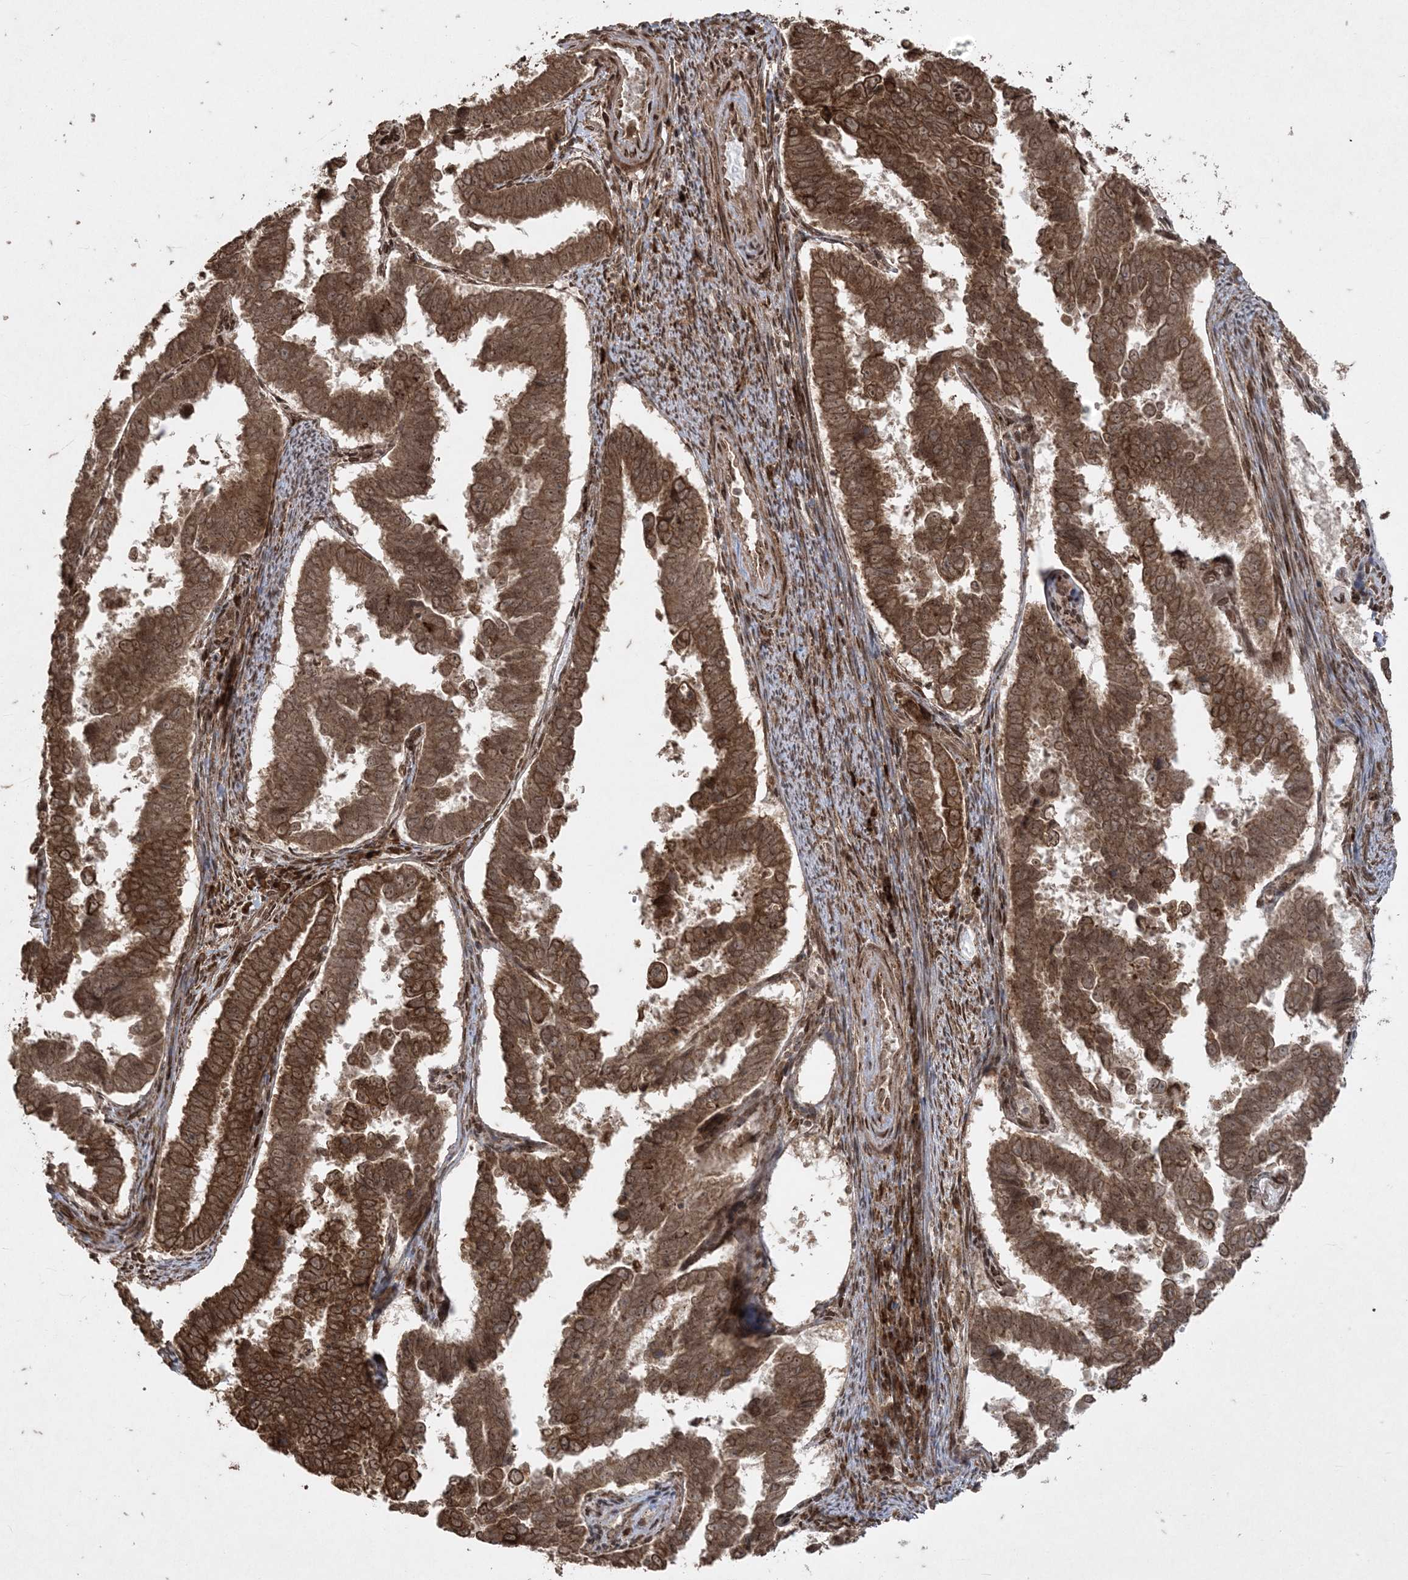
{"staining": {"intensity": "strong", "quantity": ">75%", "location": "cytoplasmic/membranous"}, "tissue": "endometrial cancer", "cell_type": "Tumor cells", "image_type": "cancer", "snomed": [{"axis": "morphology", "description": "Adenocarcinoma, NOS"}, {"axis": "topography", "description": "Endometrium"}], "caption": "Tumor cells show strong cytoplasmic/membranous staining in about >75% of cells in adenocarcinoma (endometrial).", "gene": "RRAS", "patient": {"sex": "female", "age": 75}}